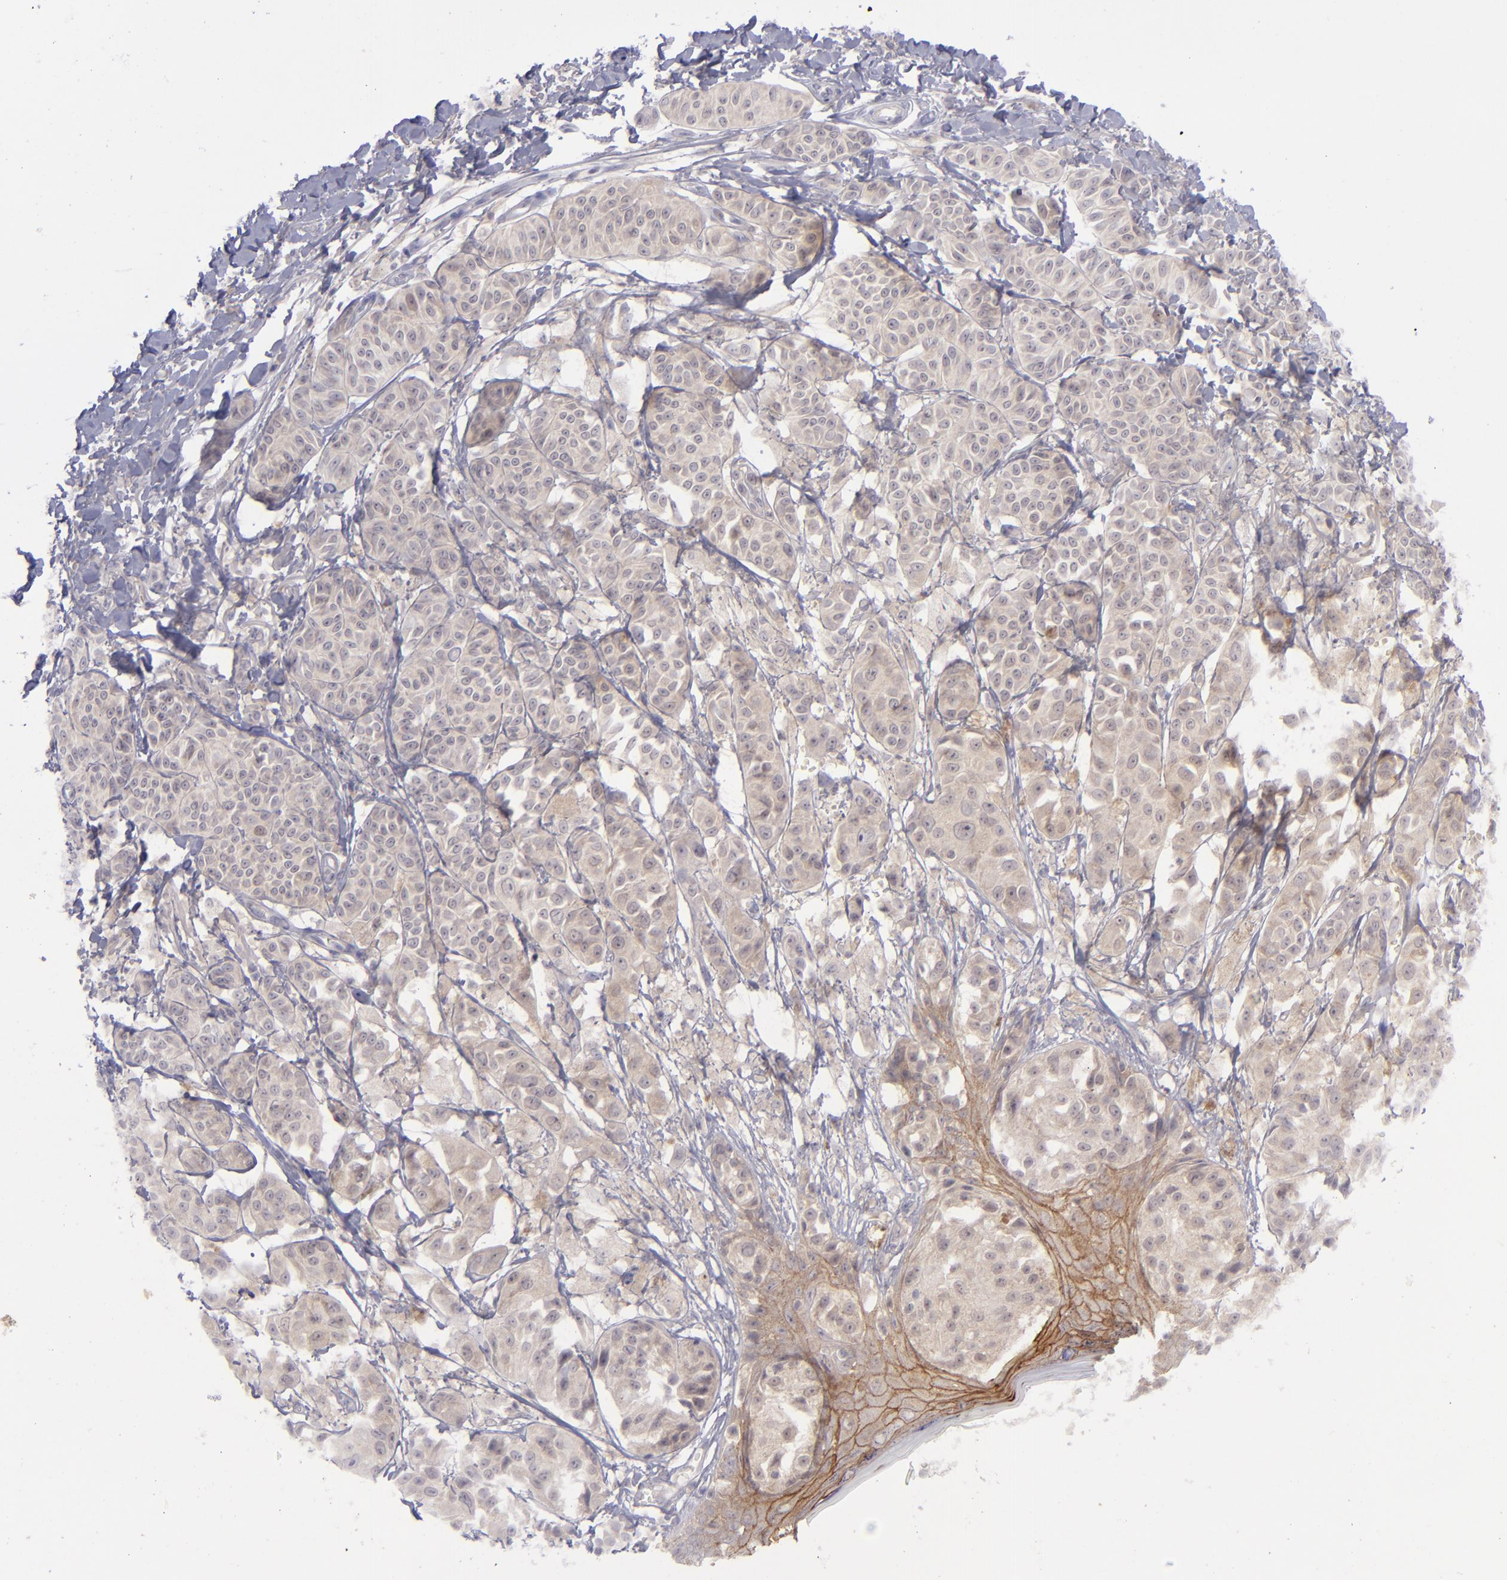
{"staining": {"intensity": "negative", "quantity": "none", "location": "none"}, "tissue": "melanoma", "cell_type": "Tumor cells", "image_type": "cancer", "snomed": [{"axis": "morphology", "description": "Malignant melanoma, NOS"}, {"axis": "topography", "description": "Skin"}], "caption": "The photomicrograph exhibits no significant staining in tumor cells of malignant melanoma.", "gene": "EVPL", "patient": {"sex": "male", "age": 76}}